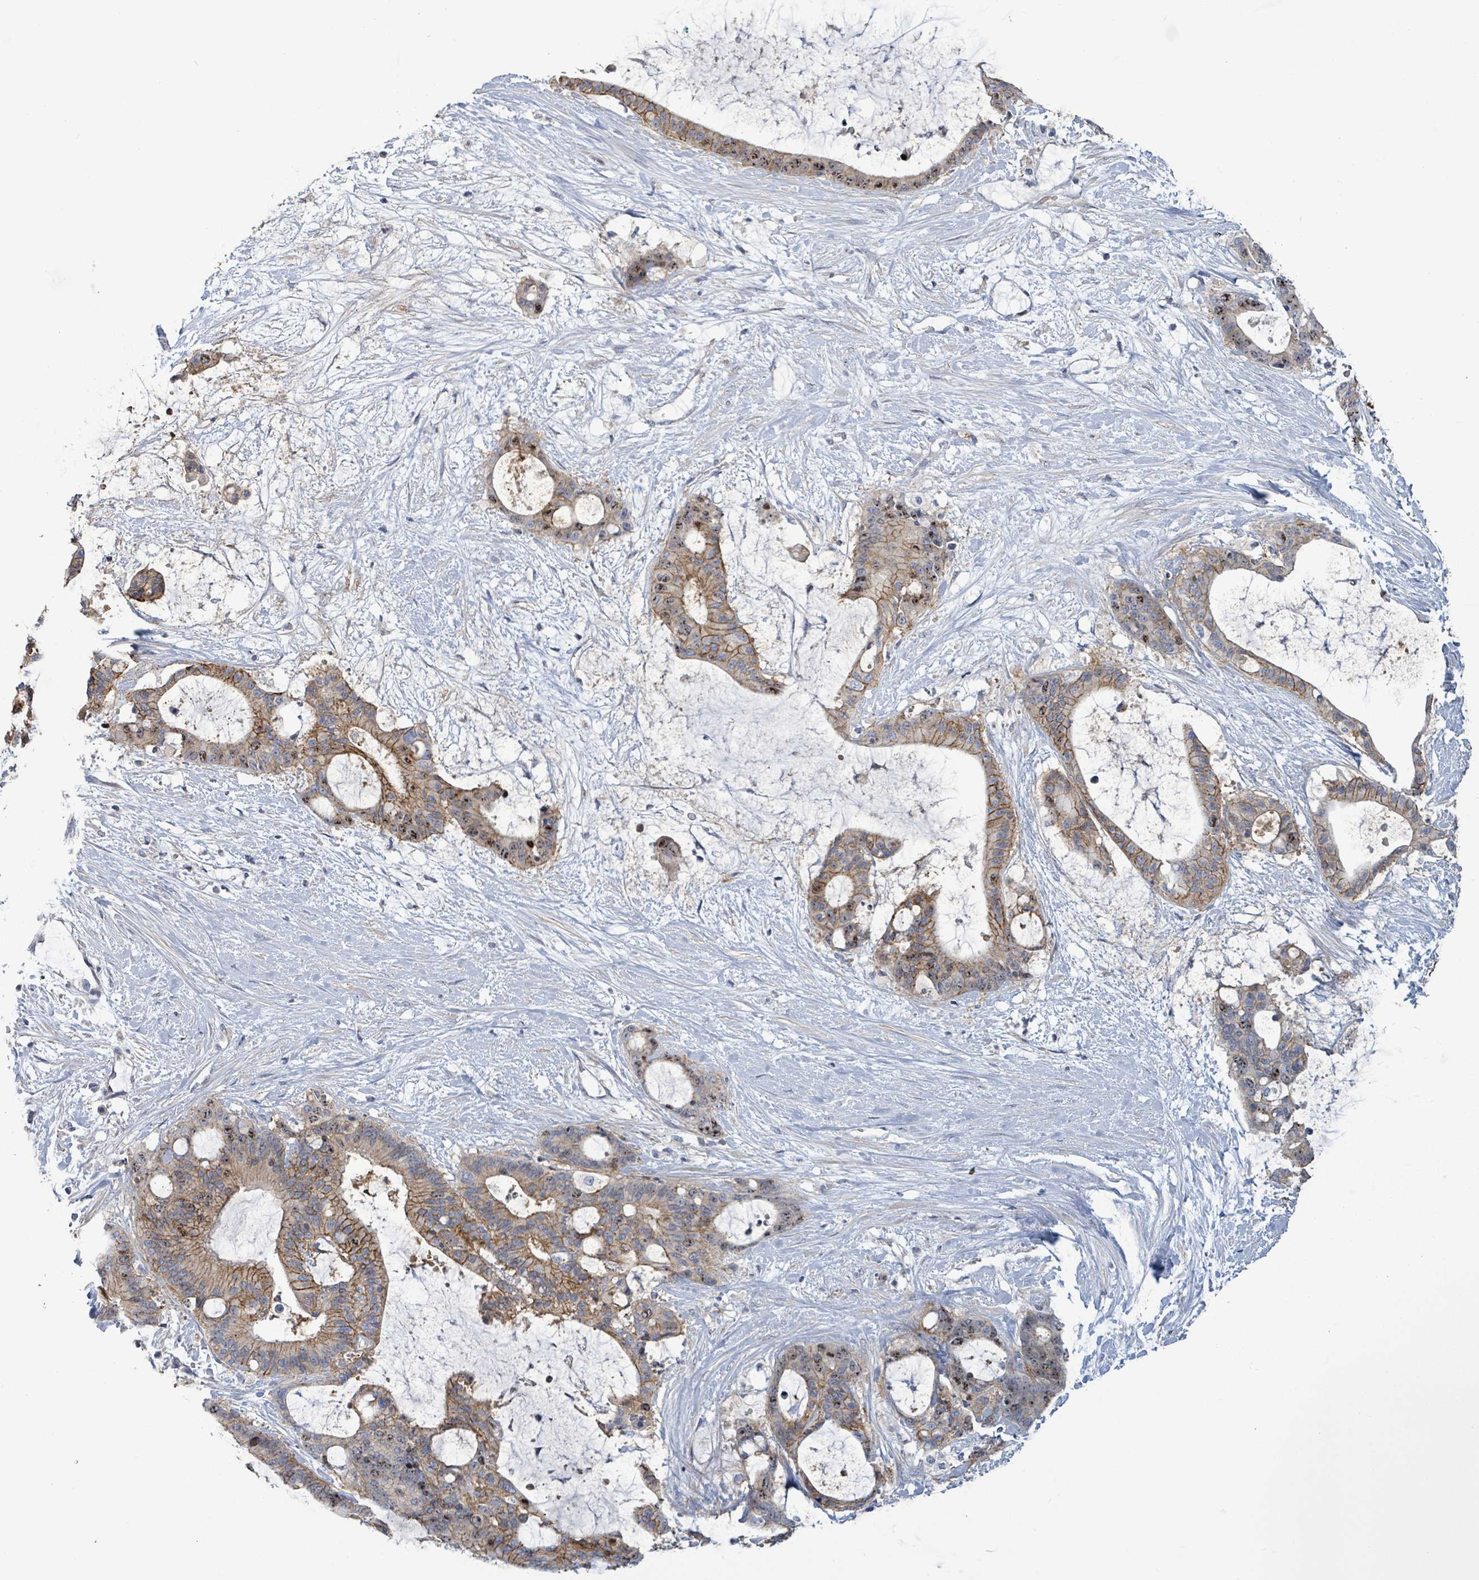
{"staining": {"intensity": "moderate", "quantity": ">75%", "location": "cytoplasmic/membranous,nuclear"}, "tissue": "liver cancer", "cell_type": "Tumor cells", "image_type": "cancer", "snomed": [{"axis": "morphology", "description": "Normal tissue, NOS"}, {"axis": "morphology", "description": "Cholangiocarcinoma"}, {"axis": "topography", "description": "Liver"}, {"axis": "topography", "description": "Peripheral nerve tissue"}], "caption": "Immunohistochemical staining of liver cancer displays medium levels of moderate cytoplasmic/membranous and nuclear protein staining in approximately >75% of tumor cells. (IHC, brightfield microscopy, high magnification).", "gene": "KRAS", "patient": {"sex": "female", "age": 73}}